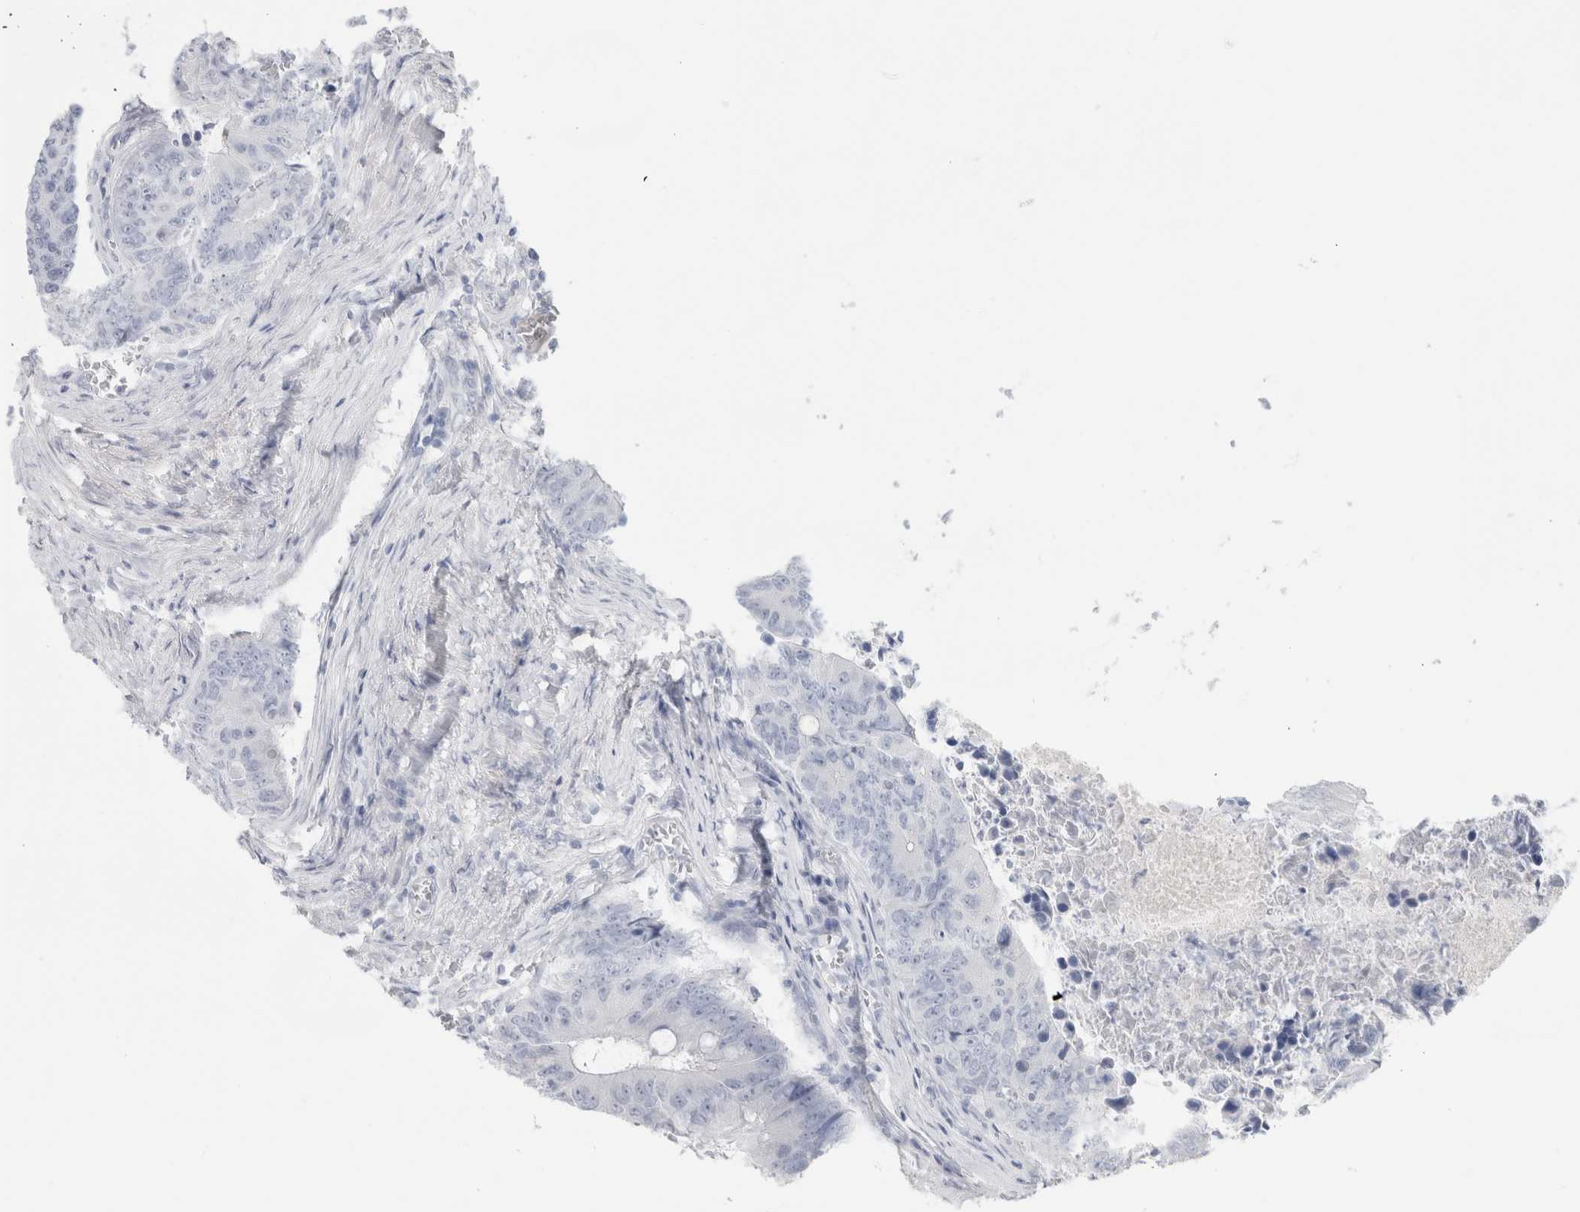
{"staining": {"intensity": "negative", "quantity": "none", "location": "none"}, "tissue": "colorectal cancer", "cell_type": "Tumor cells", "image_type": "cancer", "snomed": [{"axis": "morphology", "description": "Adenocarcinoma, NOS"}, {"axis": "topography", "description": "Colon"}], "caption": "Tumor cells are negative for protein expression in human colorectal cancer.", "gene": "SLC6A1", "patient": {"sex": "male", "age": 87}}